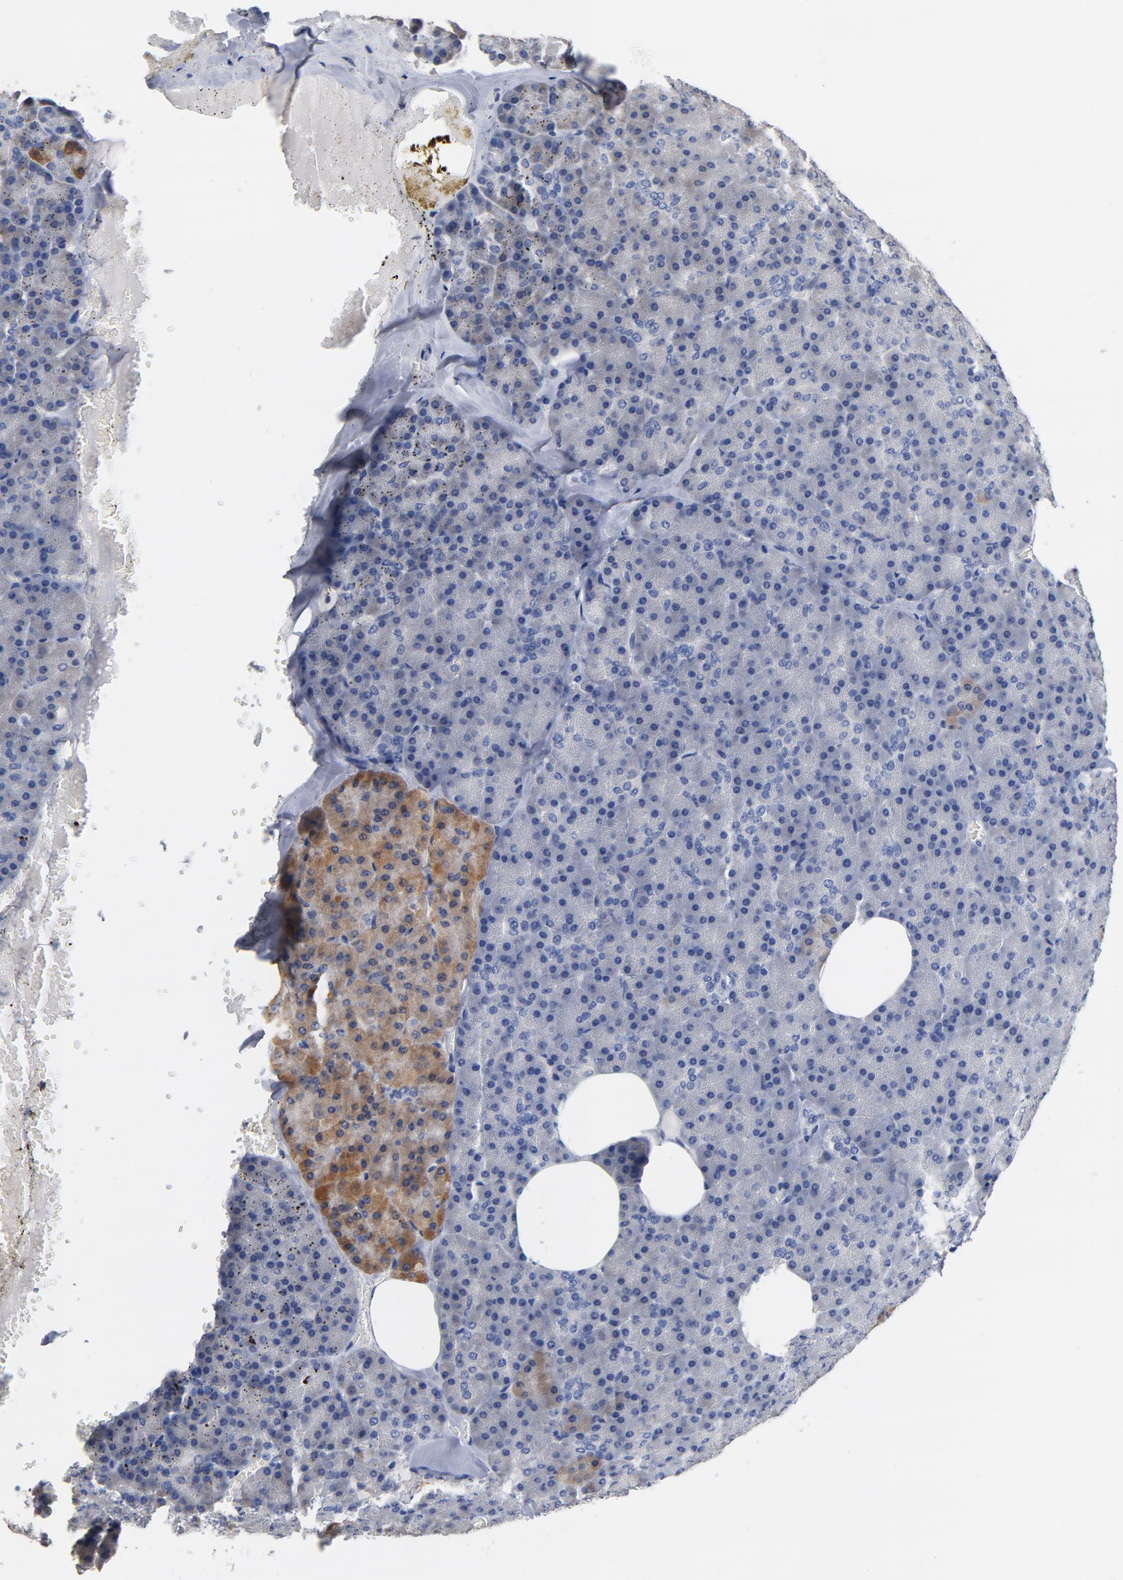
{"staining": {"intensity": "moderate", "quantity": "<25%", "location": "cytoplasmic/membranous"}, "tissue": "pancreas", "cell_type": "Exocrine glandular cells", "image_type": "normal", "snomed": [{"axis": "morphology", "description": "Normal tissue, NOS"}, {"axis": "topography", "description": "Pancreas"}], "caption": "The micrograph shows immunohistochemical staining of normal pancreas. There is moderate cytoplasmic/membranous positivity is seen in approximately <25% of exocrine glandular cells. The protein is stained brown, and the nuclei are stained in blue (DAB IHC with brightfield microscopy, high magnification).", "gene": "TLR4", "patient": {"sex": "female", "age": 35}}